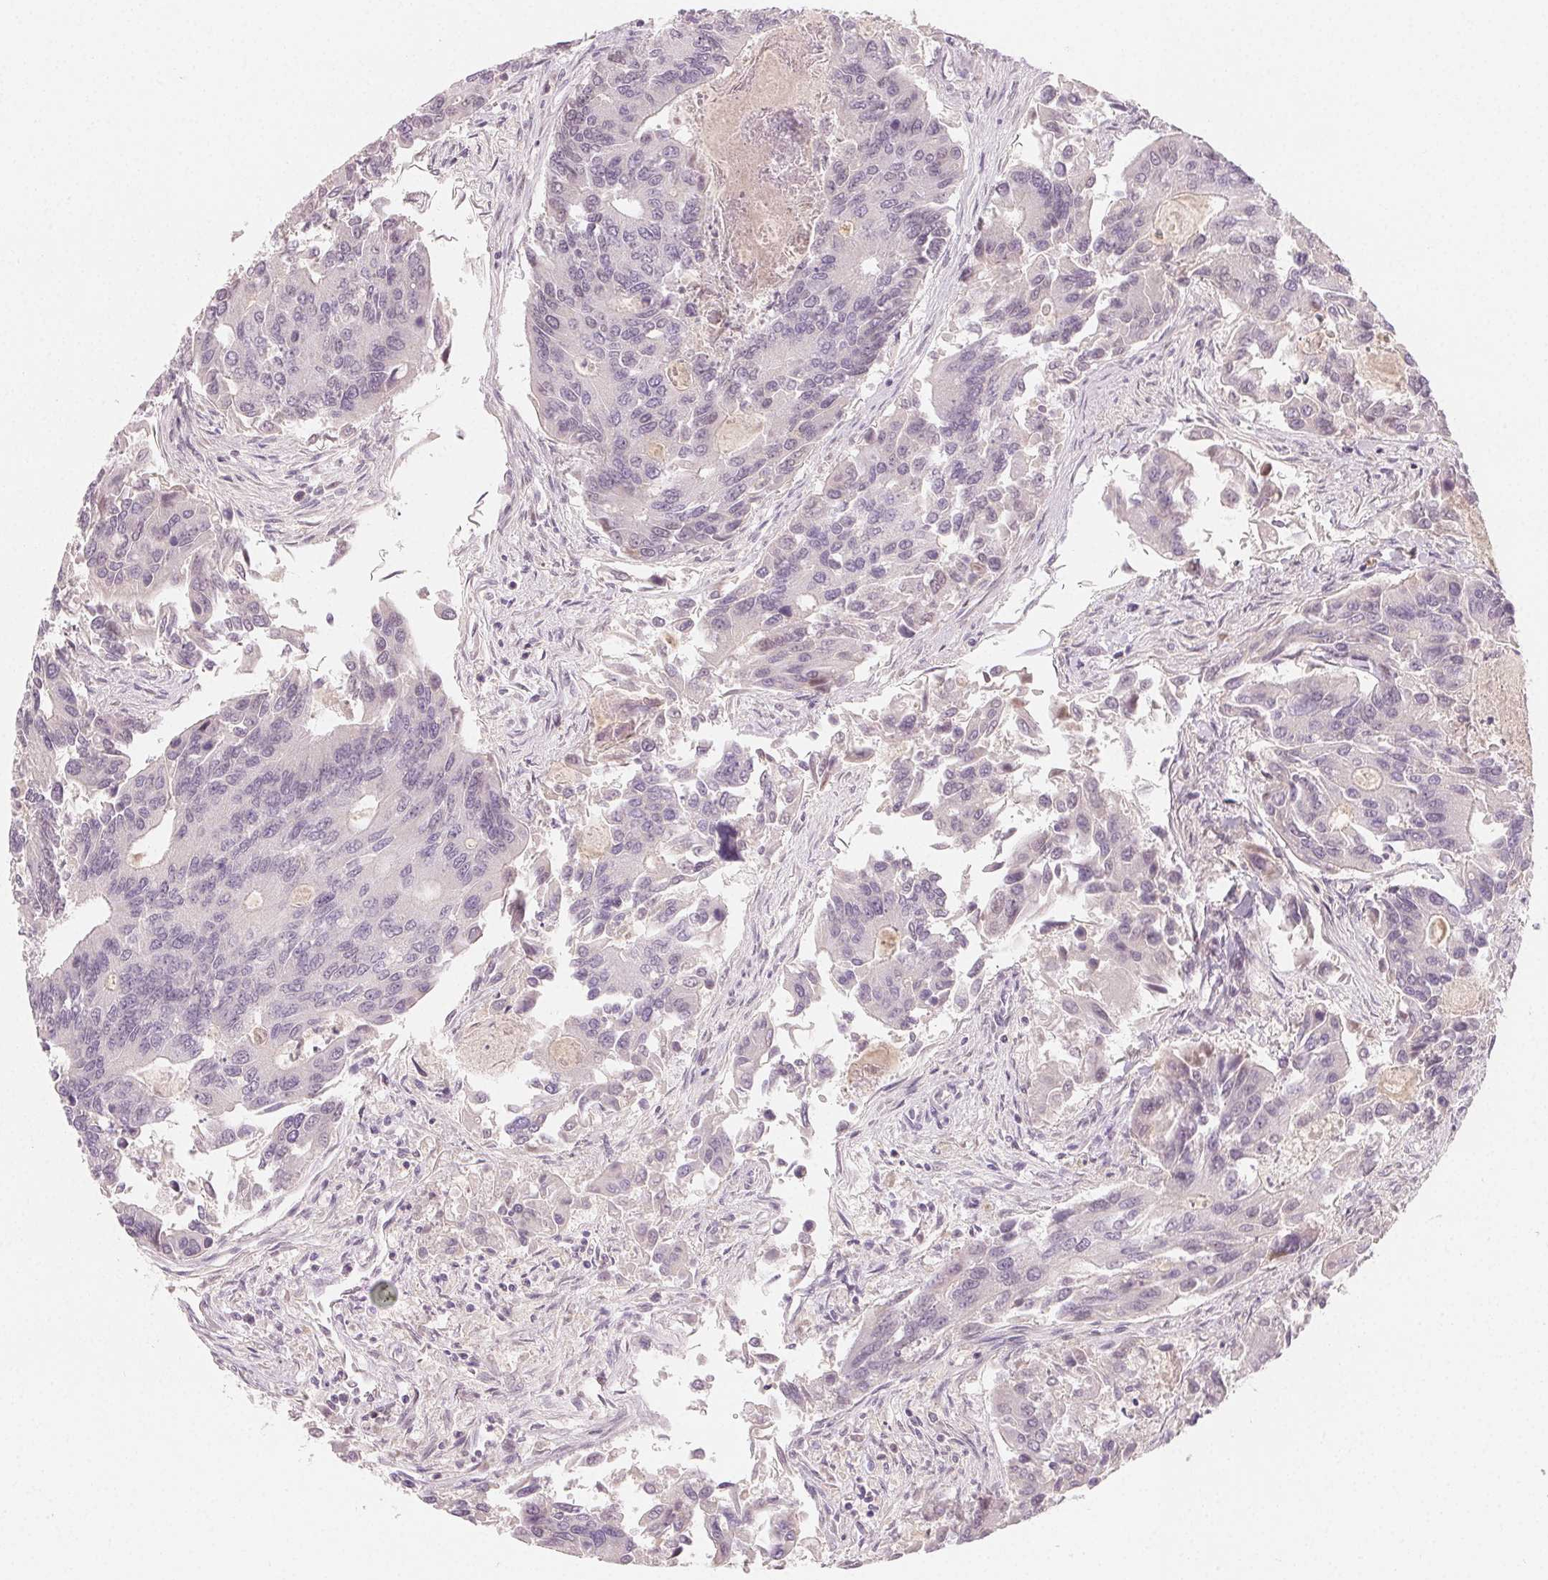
{"staining": {"intensity": "negative", "quantity": "none", "location": "none"}, "tissue": "colorectal cancer", "cell_type": "Tumor cells", "image_type": "cancer", "snomed": [{"axis": "morphology", "description": "Adenocarcinoma, NOS"}, {"axis": "topography", "description": "Colon"}], "caption": "A micrograph of human adenocarcinoma (colorectal) is negative for staining in tumor cells.", "gene": "AFM", "patient": {"sex": "female", "age": 67}}